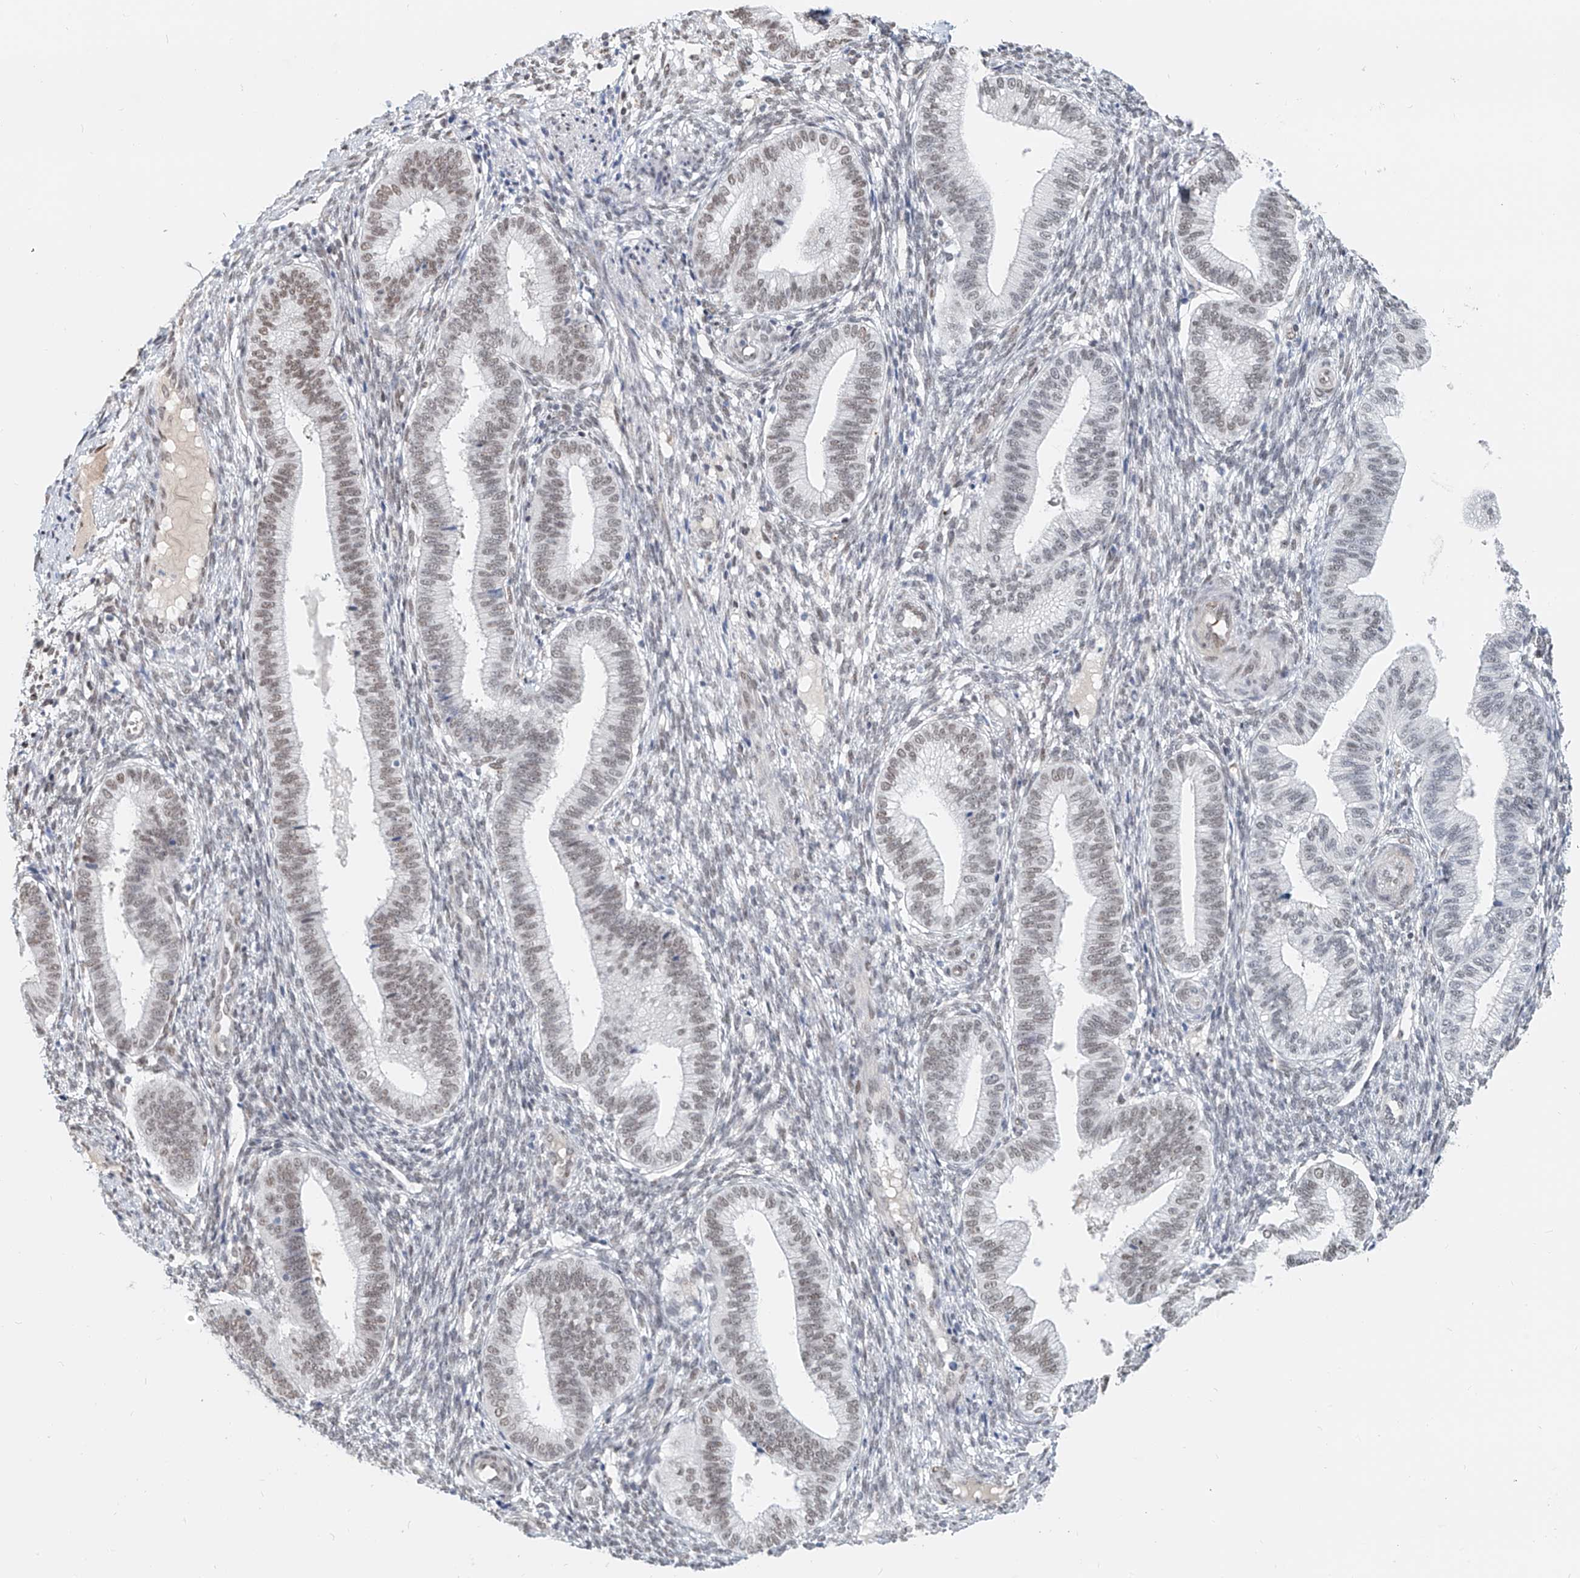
{"staining": {"intensity": "moderate", "quantity": "25%-75%", "location": "nuclear"}, "tissue": "endometrium", "cell_type": "Cells in endometrial stroma", "image_type": "normal", "snomed": [{"axis": "morphology", "description": "Normal tissue, NOS"}, {"axis": "topography", "description": "Endometrium"}], "caption": "This is an image of immunohistochemistry (IHC) staining of unremarkable endometrium, which shows moderate staining in the nuclear of cells in endometrial stroma.", "gene": "SASH1", "patient": {"sex": "female", "age": 39}}